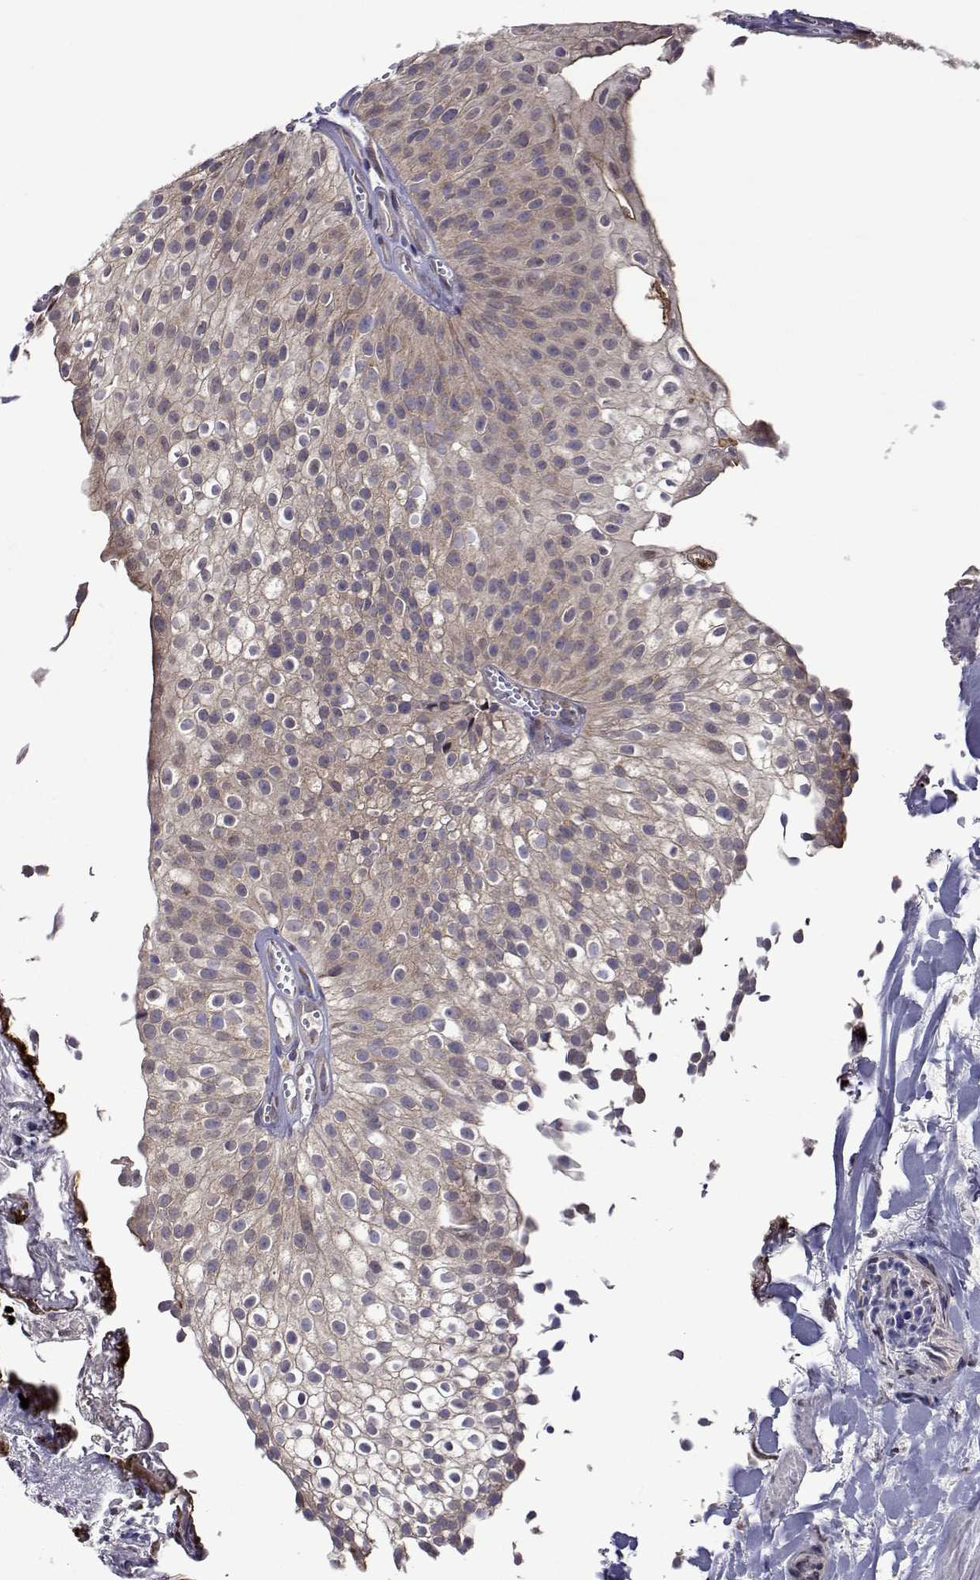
{"staining": {"intensity": "negative", "quantity": "none", "location": "none"}, "tissue": "urothelial cancer", "cell_type": "Tumor cells", "image_type": "cancer", "snomed": [{"axis": "morphology", "description": "Urothelial carcinoma, Low grade"}, {"axis": "topography", "description": "Urinary bladder"}], "caption": "Immunohistochemistry image of human urothelial cancer stained for a protein (brown), which reveals no positivity in tumor cells.", "gene": "TARBP2", "patient": {"sex": "male", "age": 70}}